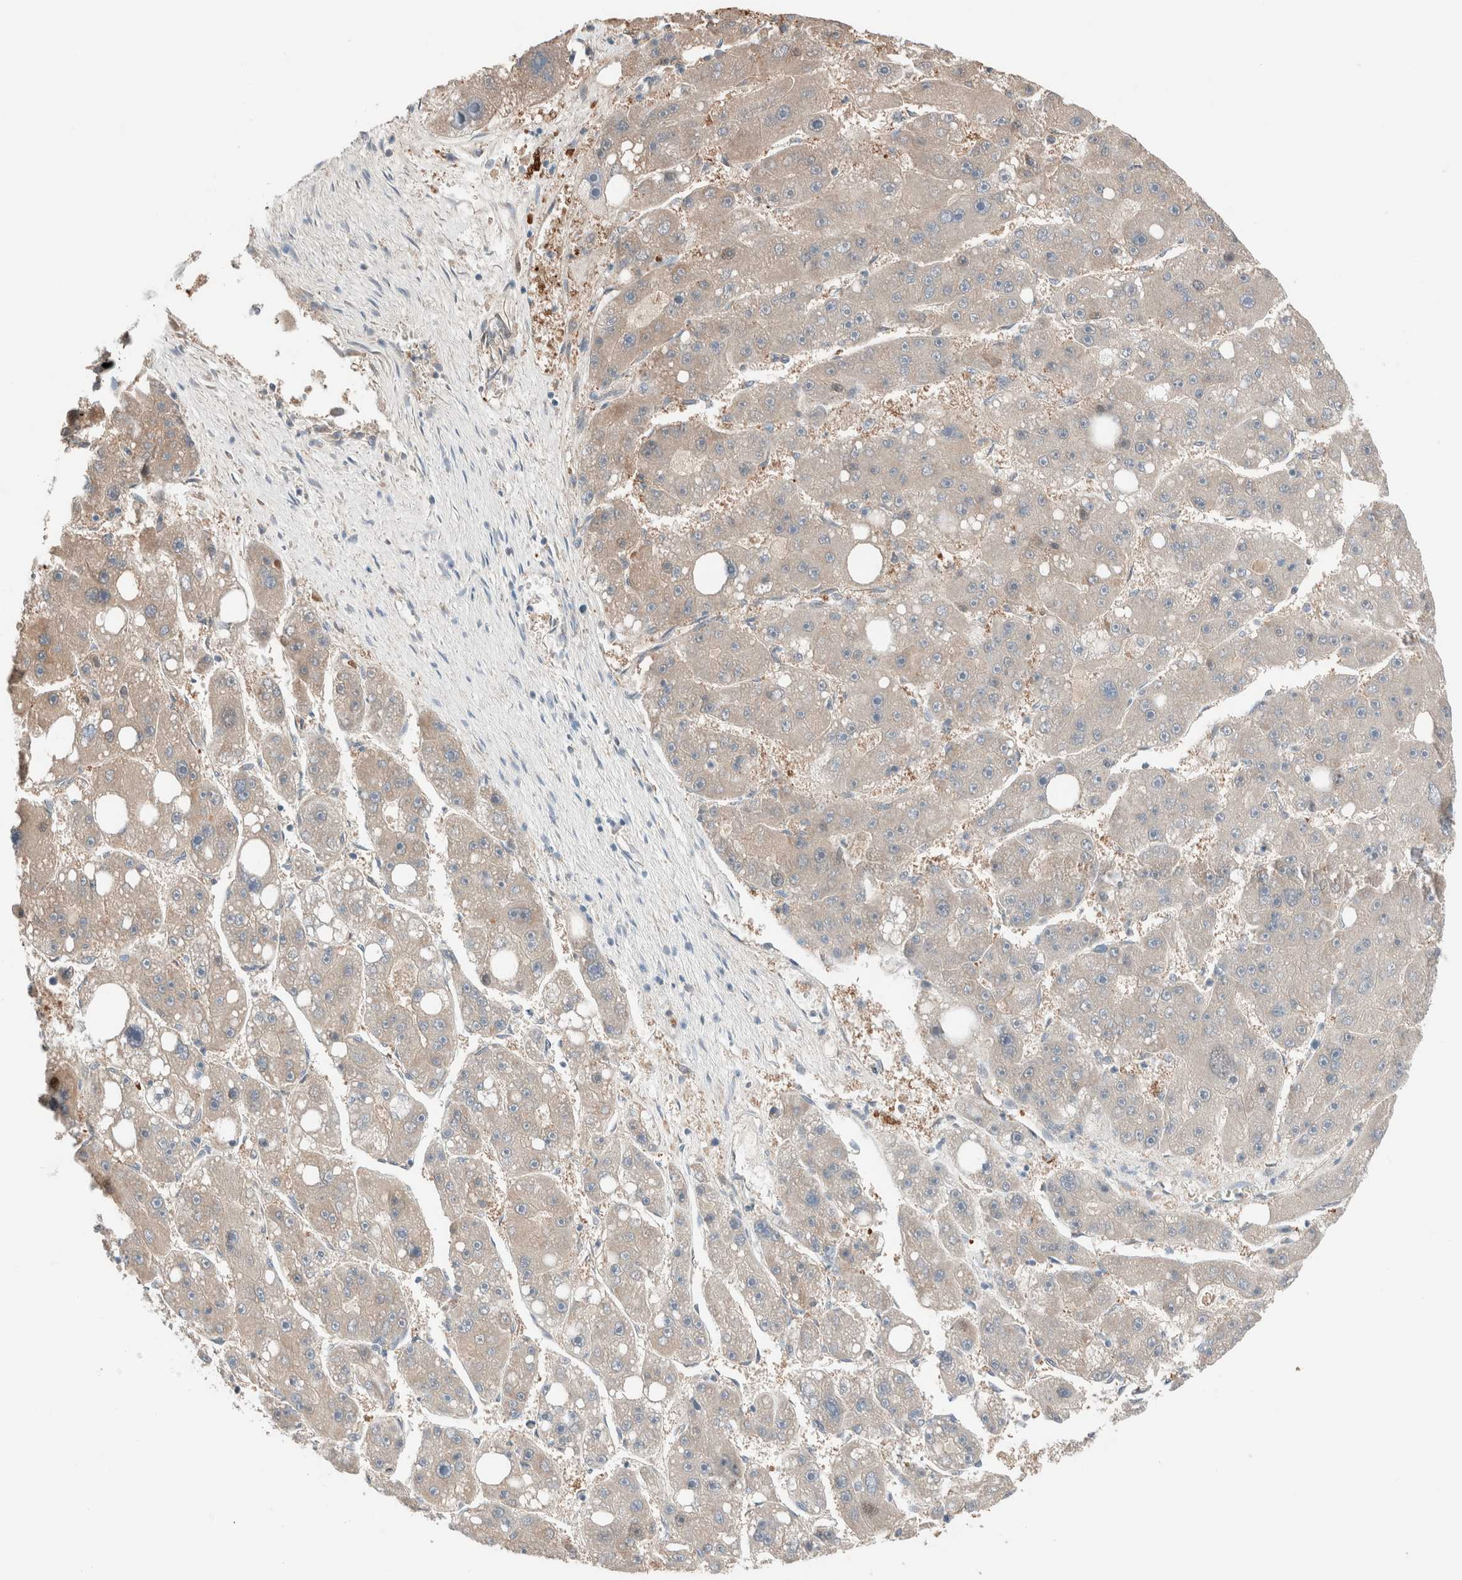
{"staining": {"intensity": "negative", "quantity": "none", "location": "none"}, "tissue": "liver cancer", "cell_type": "Tumor cells", "image_type": "cancer", "snomed": [{"axis": "morphology", "description": "Carcinoma, Hepatocellular, NOS"}, {"axis": "topography", "description": "Liver"}], "caption": "Liver hepatocellular carcinoma was stained to show a protein in brown. There is no significant staining in tumor cells.", "gene": "PCM1", "patient": {"sex": "female", "age": 61}}